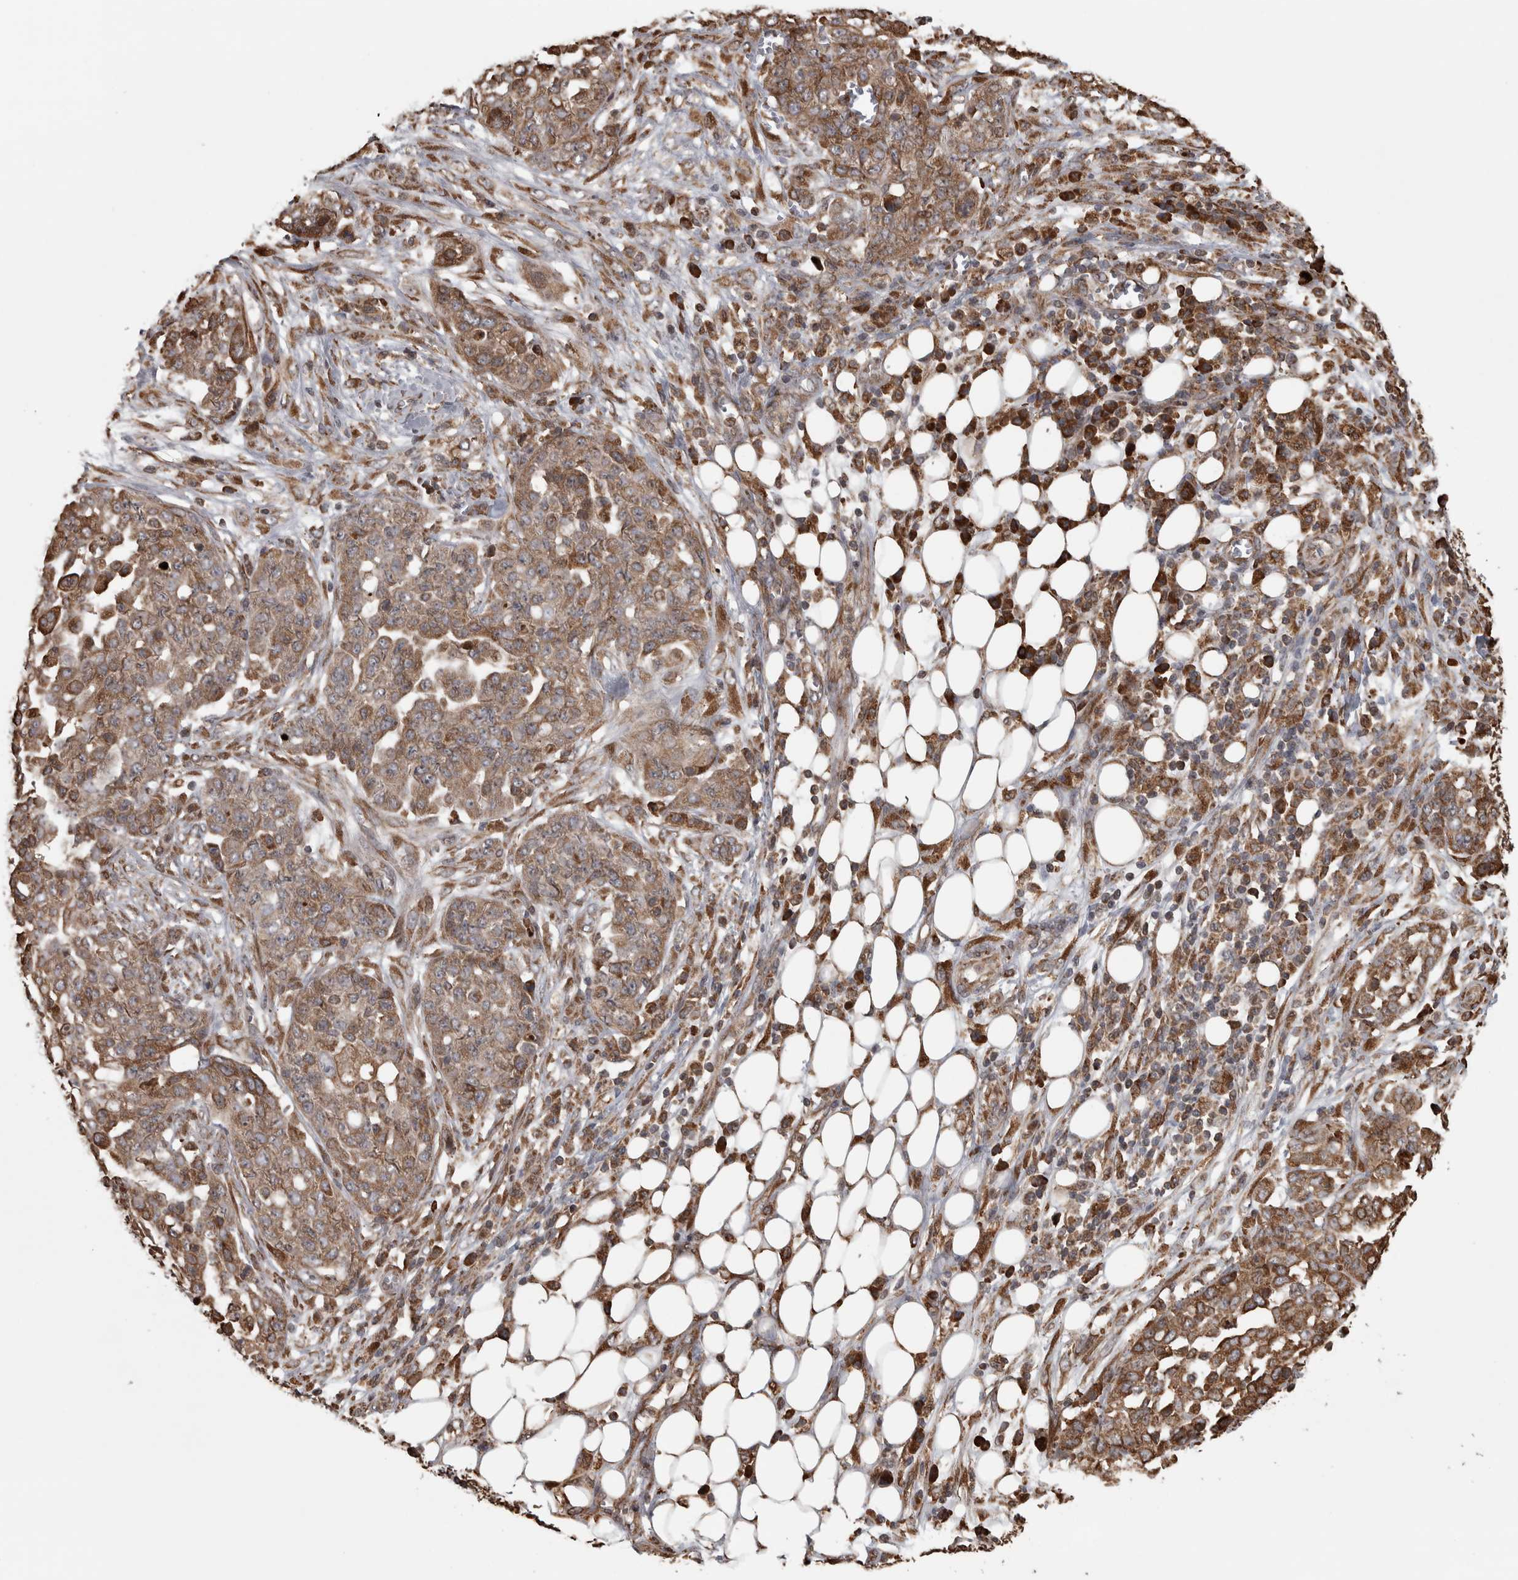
{"staining": {"intensity": "moderate", "quantity": ">75%", "location": "cytoplasmic/membranous"}, "tissue": "ovarian cancer", "cell_type": "Tumor cells", "image_type": "cancer", "snomed": [{"axis": "morphology", "description": "Cystadenocarcinoma, serous, NOS"}, {"axis": "topography", "description": "Soft tissue"}, {"axis": "topography", "description": "Ovary"}], "caption": "Immunohistochemistry (IHC) of human ovarian serous cystadenocarcinoma exhibits medium levels of moderate cytoplasmic/membranous staining in approximately >75% of tumor cells.", "gene": "AGBL3", "patient": {"sex": "female", "age": 57}}